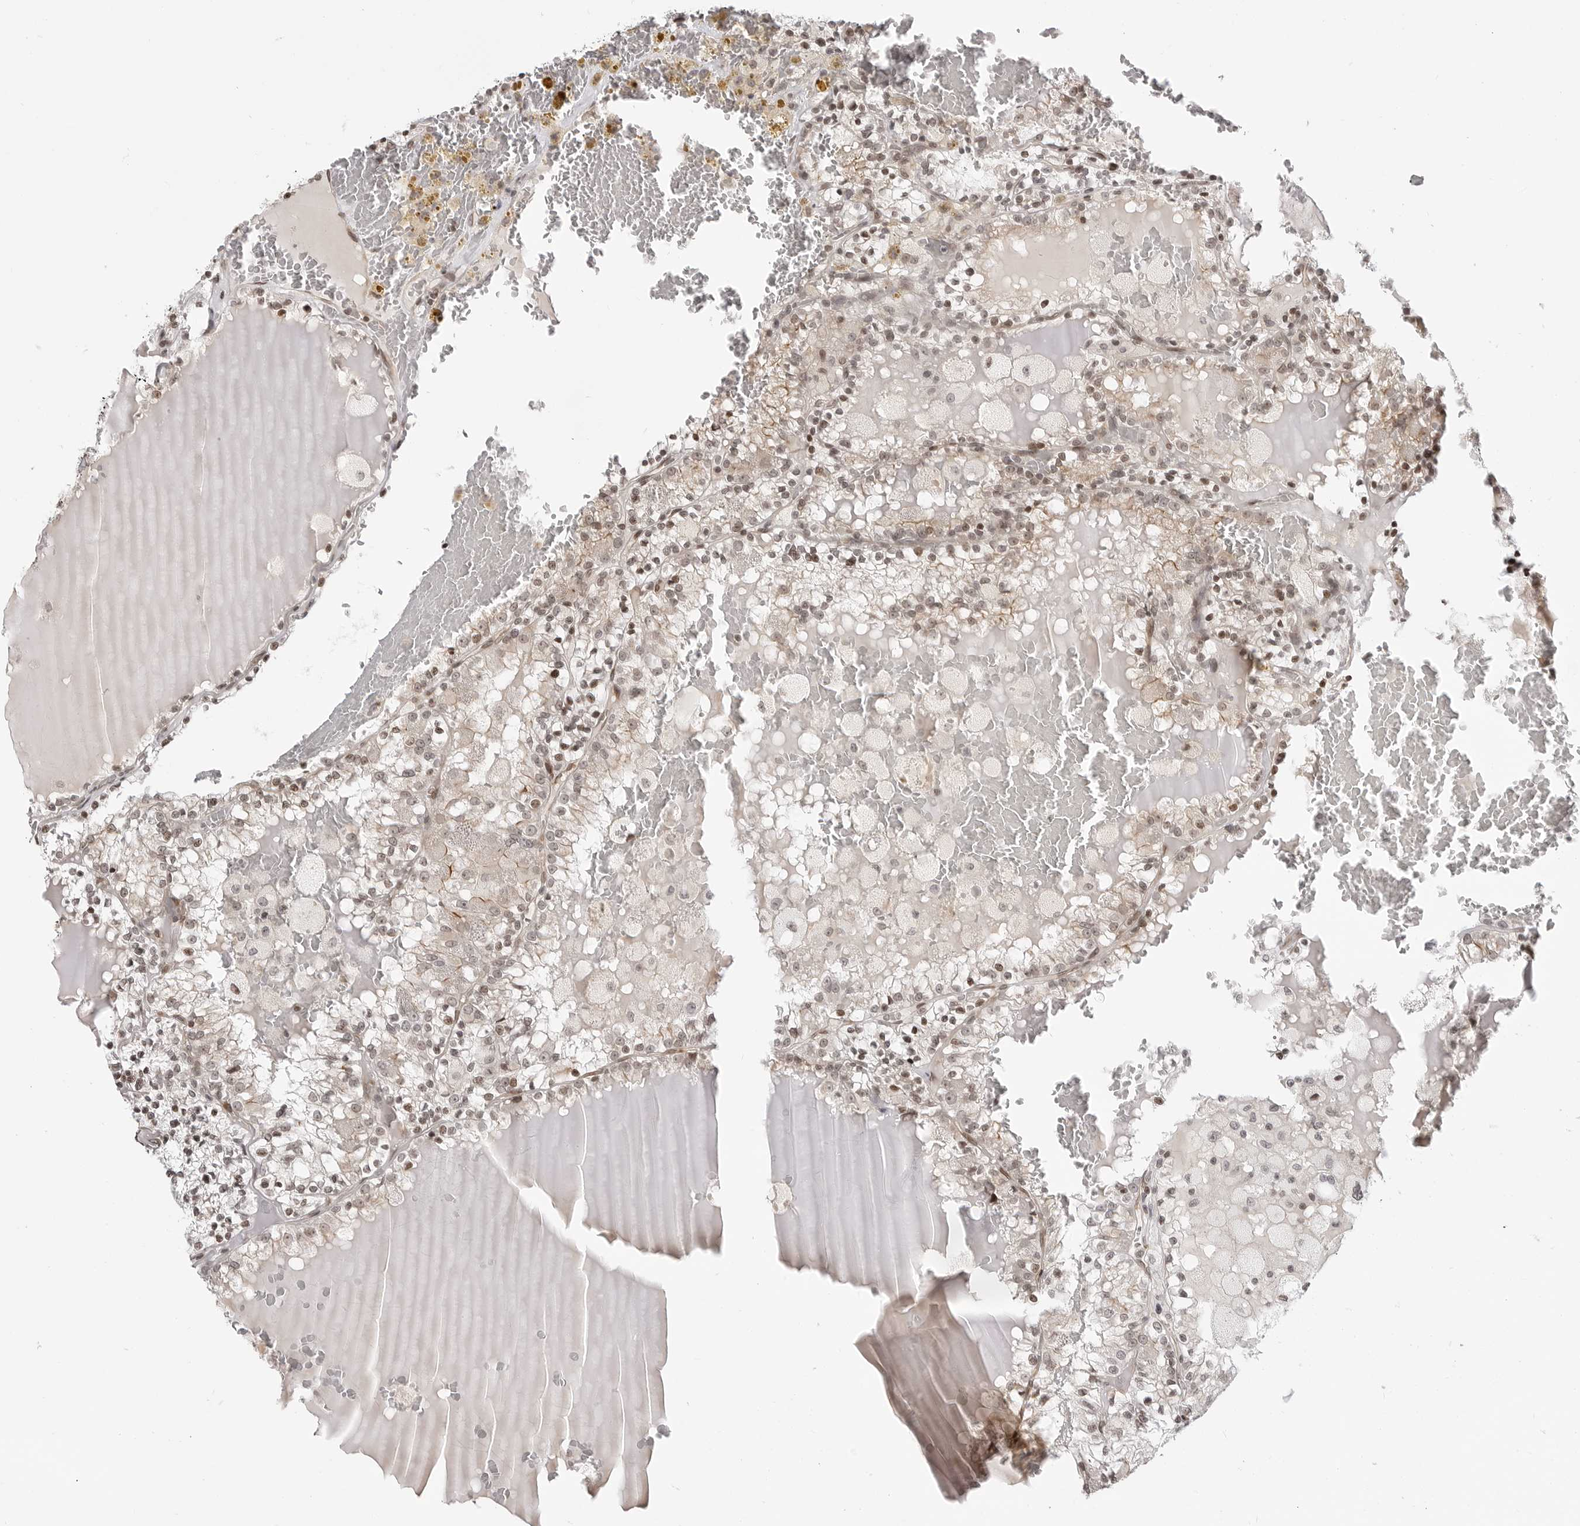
{"staining": {"intensity": "moderate", "quantity": "<25%", "location": "nuclear"}, "tissue": "renal cancer", "cell_type": "Tumor cells", "image_type": "cancer", "snomed": [{"axis": "morphology", "description": "Adenocarcinoma, NOS"}, {"axis": "topography", "description": "Kidney"}], "caption": "Immunohistochemistry (IHC) staining of renal cancer, which reveals low levels of moderate nuclear positivity in approximately <25% of tumor cells indicating moderate nuclear protein expression. The staining was performed using DAB (brown) for protein detection and nuclei were counterstained in hematoxylin (blue).", "gene": "C8orf33", "patient": {"sex": "female", "age": 56}}